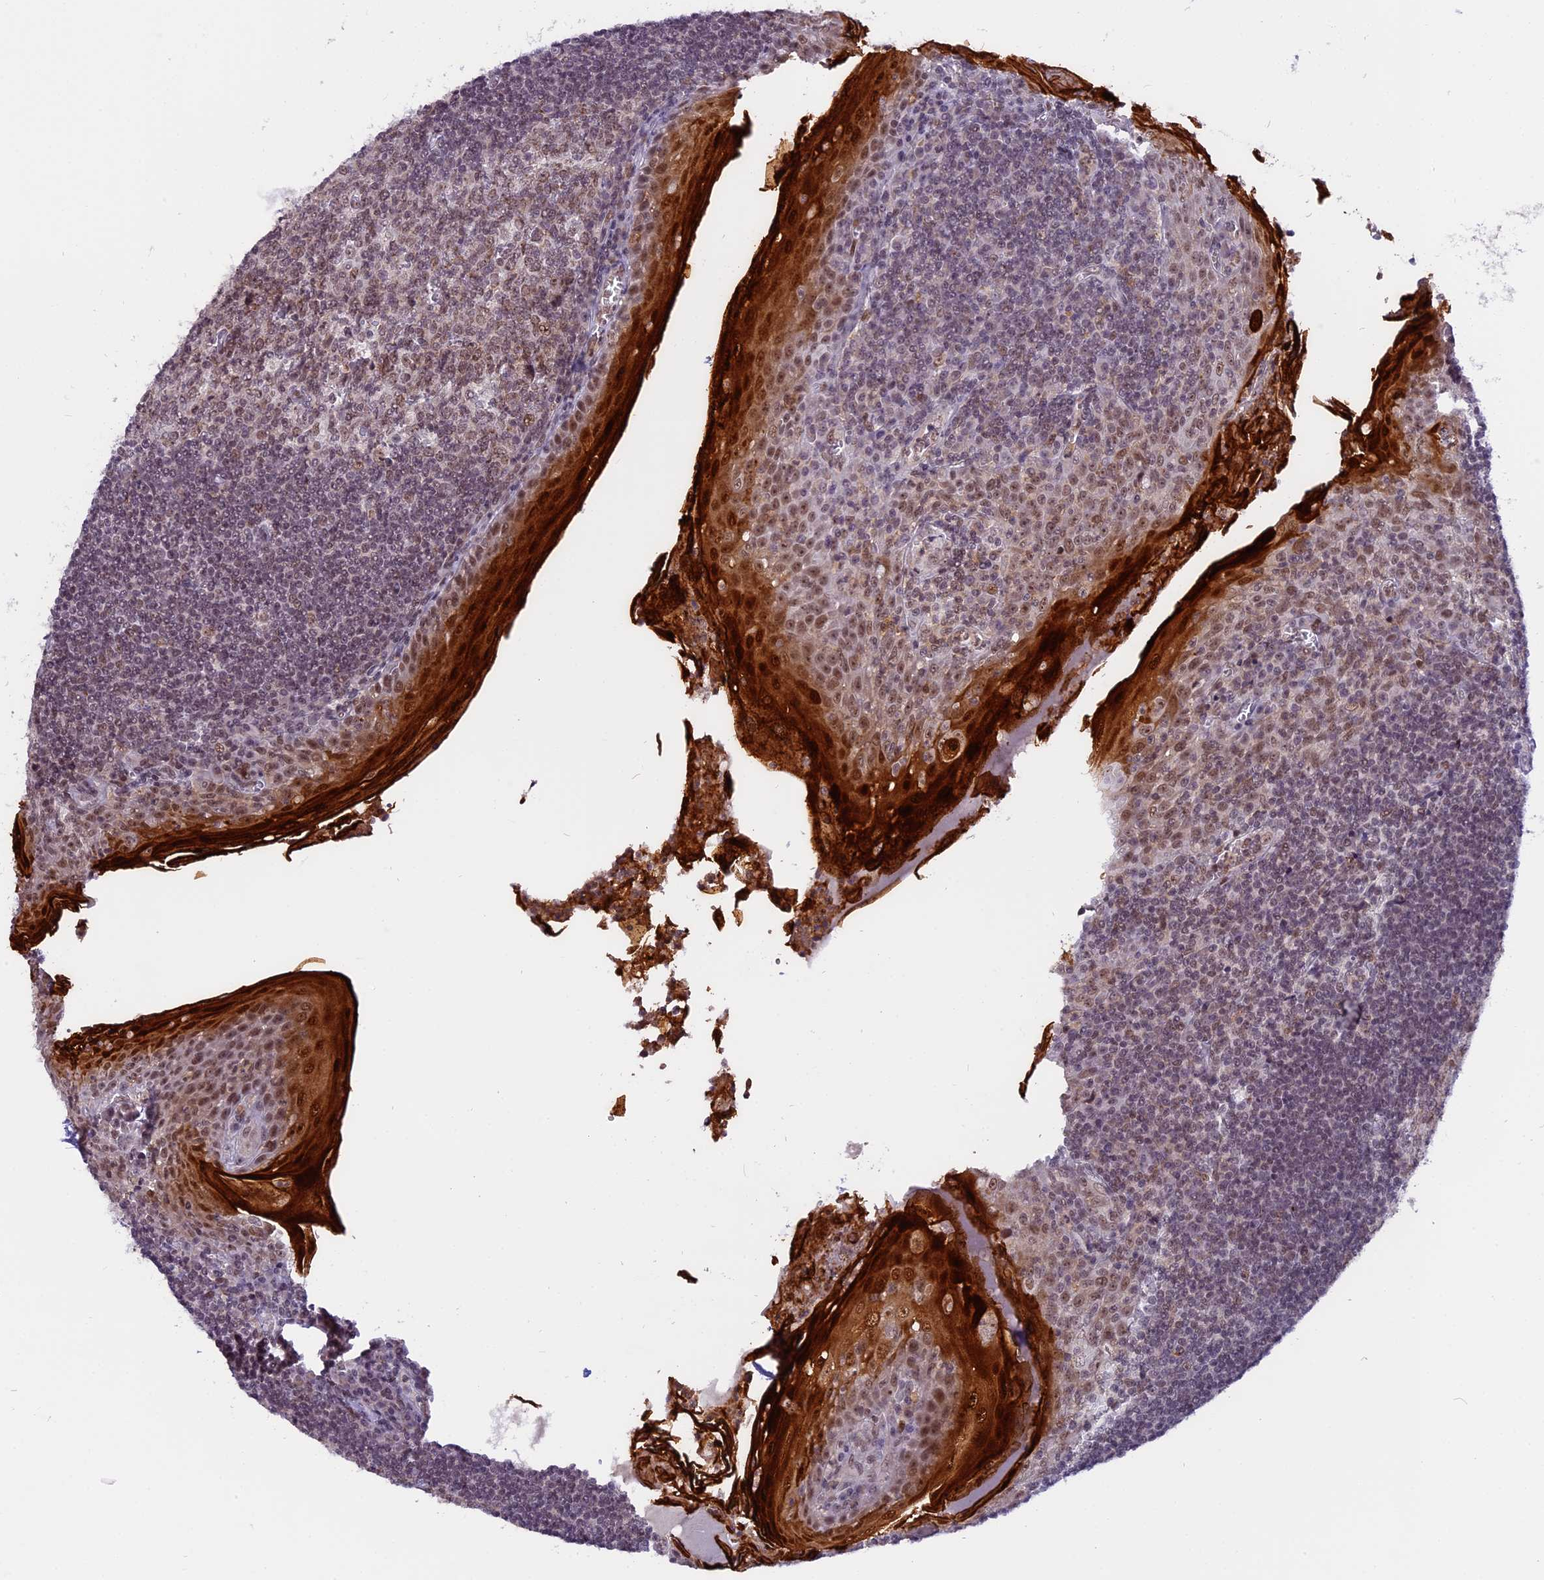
{"staining": {"intensity": "moderate", "quantity": ">75%", "location": "nuclear"}, "tissue": "tonsil", "cell_type": "Germinal center cells", "image_type": "normal", "snomed": [{"axis": "morphology", "description": "Normal tissue, NOS"}, {"axis": "topography", "description": "Tonsil"}], "caption": "High-magnification brightfield microscopy of benign tonsil stained with DAB (brown) and counterstained with hematoxylin (blue). germinal center cells exhibit moderate nuclear positivity is present in approximately>75% of cells. (DAB (3,3'-diaminobenzidine) IHC, brown staining for protein, blue staining for nuclei).", "gene": "TADA3", "patient": {"sex": "male", "age": 27}}